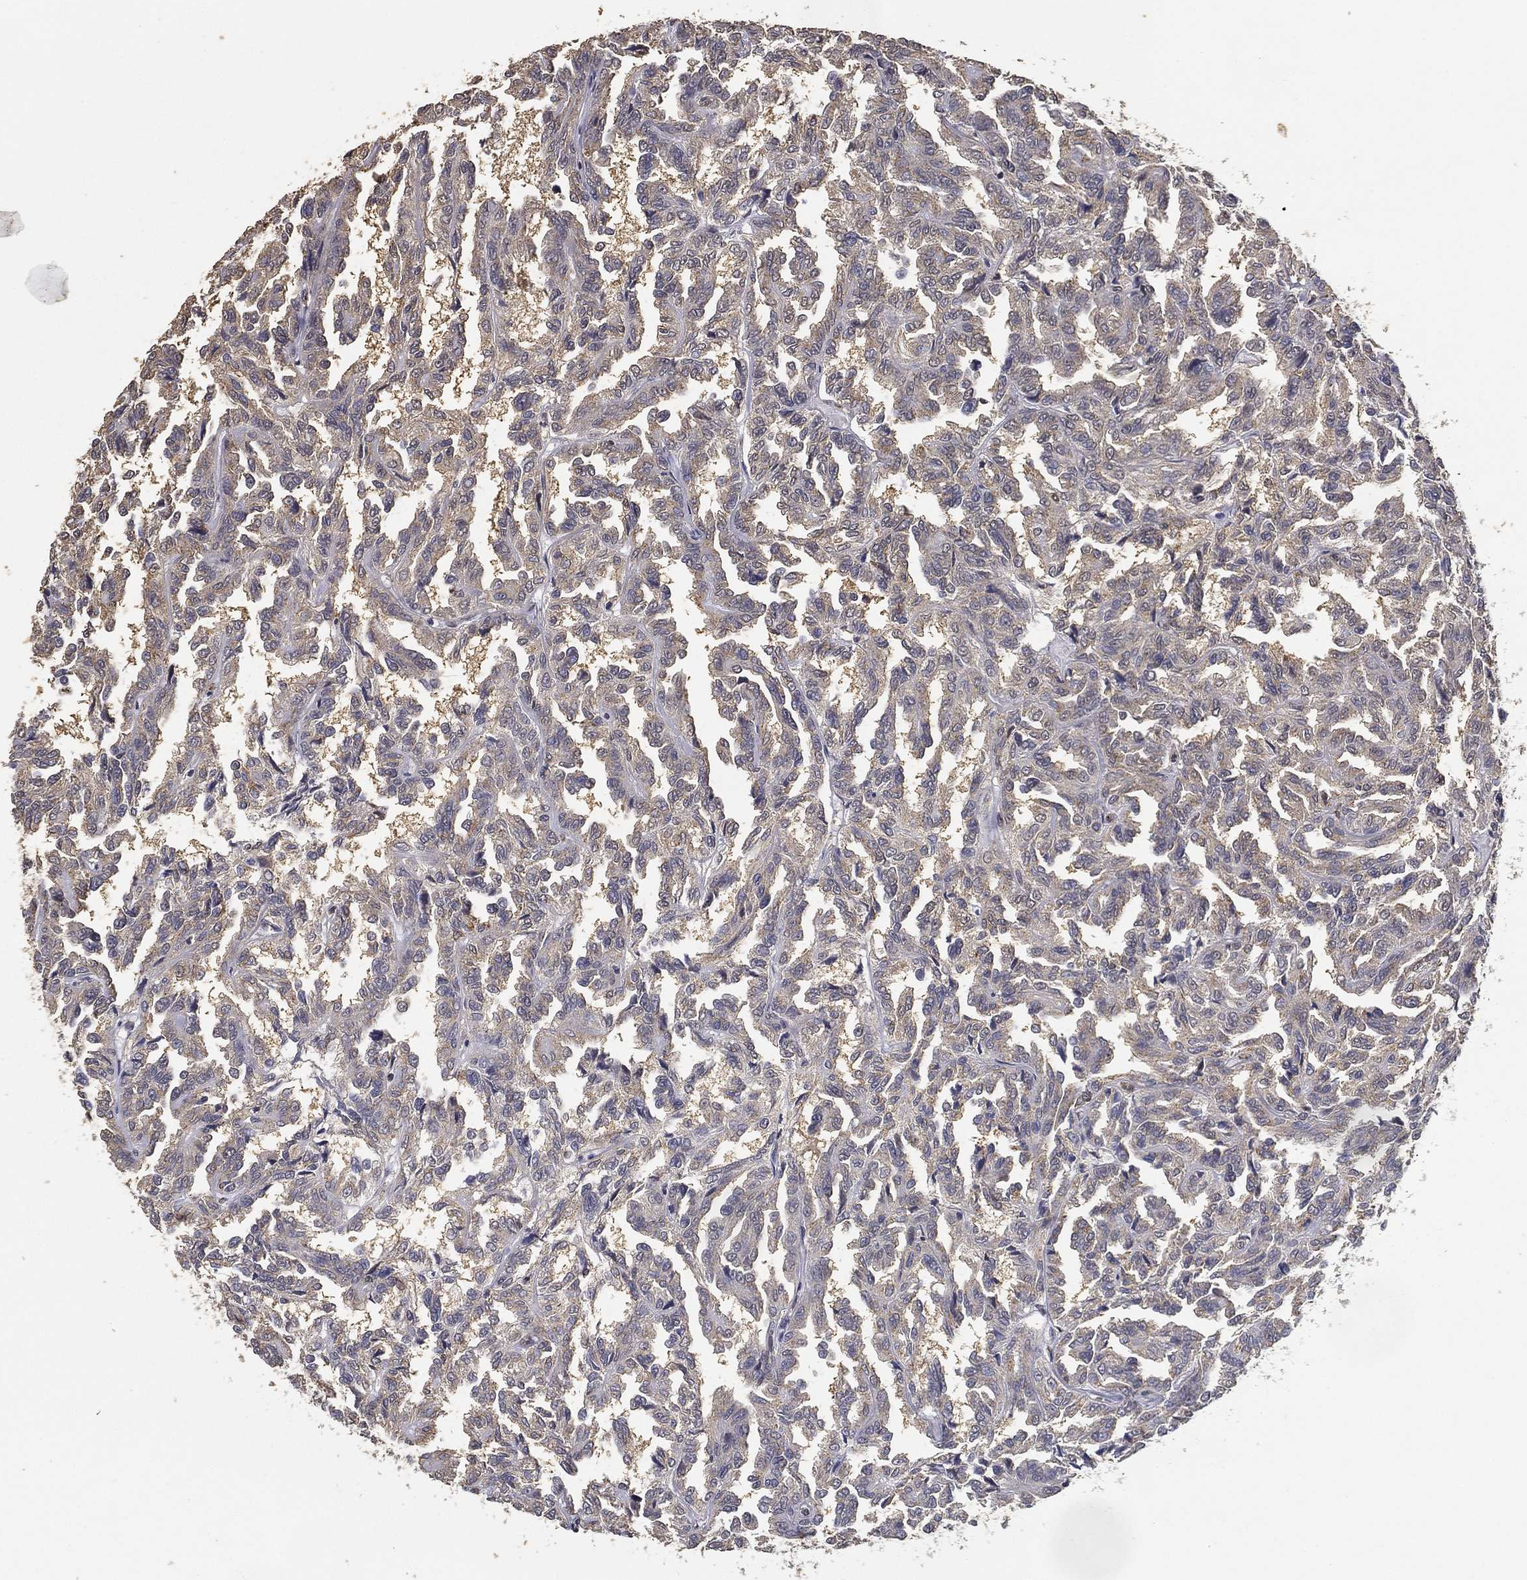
{"staining": {"intensity": "weak", "quantity": "<25%", "location": "cytoplasmic/membranous"}, "tissue": "renal cancer", "cell_type": "Tumor cells", "image_type": "cancer", "snomed": [{"axis": "morphology", "description": "Adenocarcinoma, NOS"}, {"axis": "topography", "description": "Kidney"}], "caption": "Immunohistochemical staining of human renal cancer (adenocarcinoma) demonstrates no significant positivity in tumor cells.", "gene": "GPR183", "patient": {"sex": "male", "age": 79}}